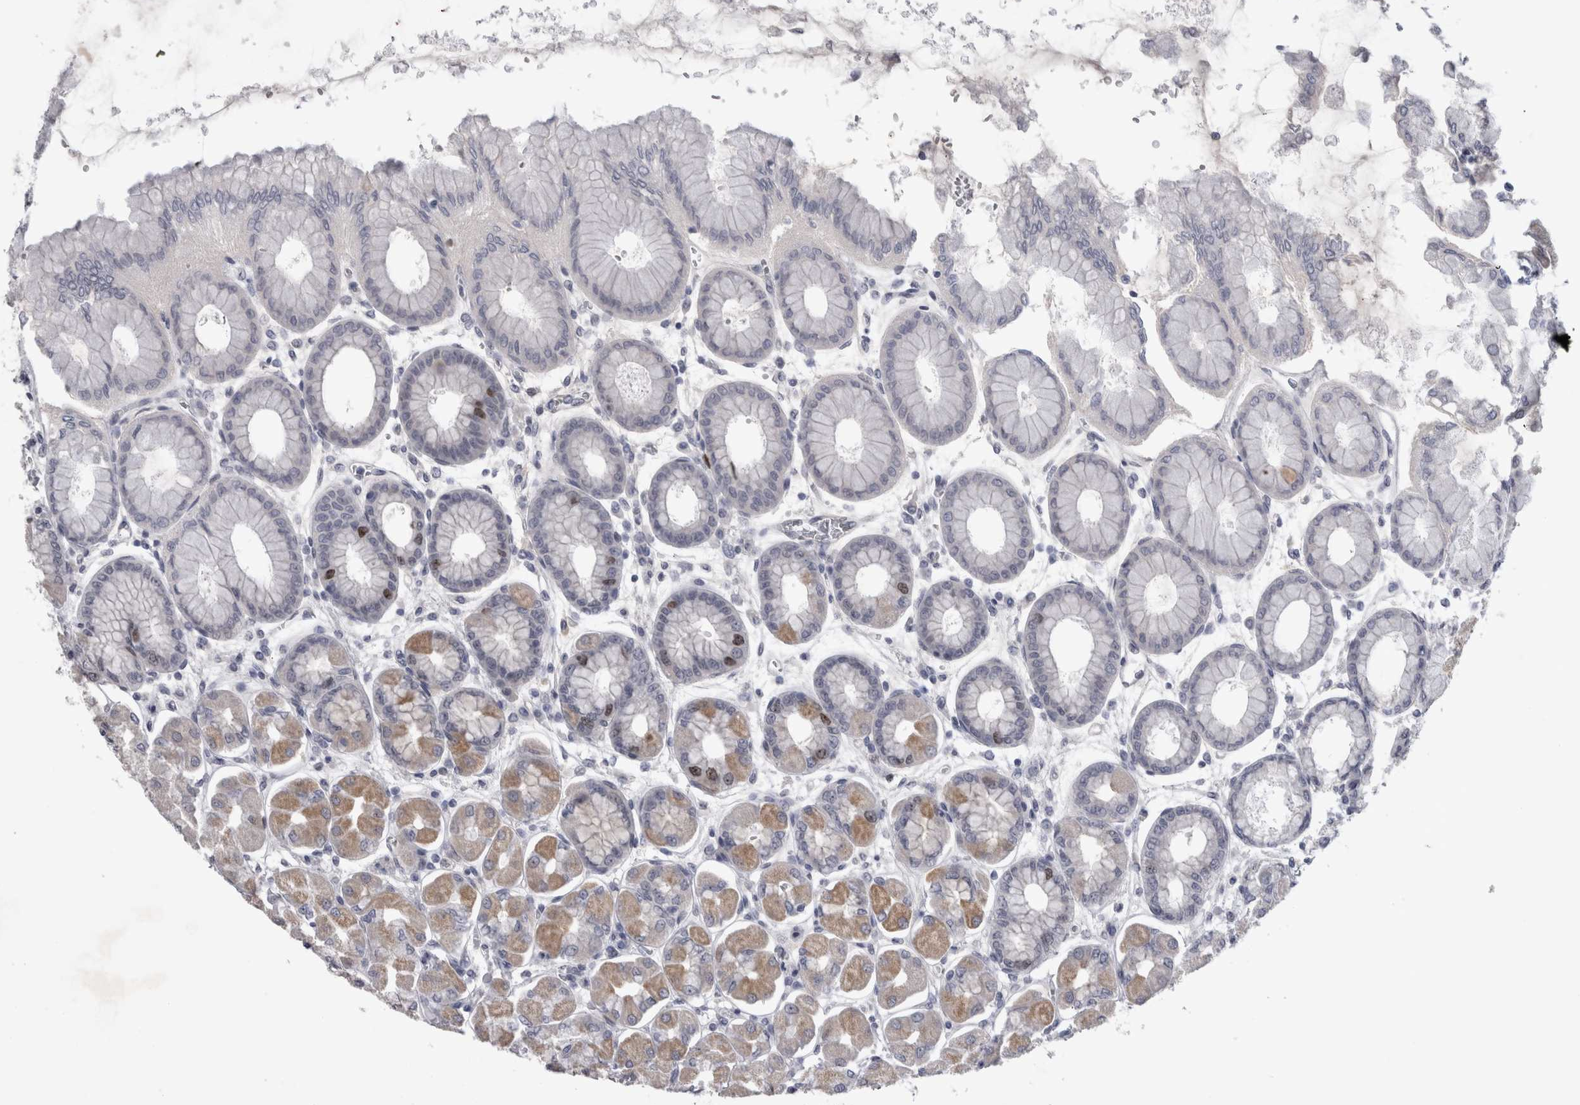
{"staining": {"intensity": "moderate", "quantity": "<25%", "location": "cytoplasmic/membranous,nuclear"}, "tissue": "stomach", "cell_type": "Glandular cells", "image_type": "normal", "snomed": [{"axis": "morphology", "description": "Normal tissue, NOS"}, {"axis": "topography", "description": "Stomach, upper"}], "caption": "Stomach stained for a protein reveals moderate cytoplasmic/membranous,nuclear positivity in glandular cells.", "gene": "KIF18B", "patient": {"sex": "female", "age": 56}}